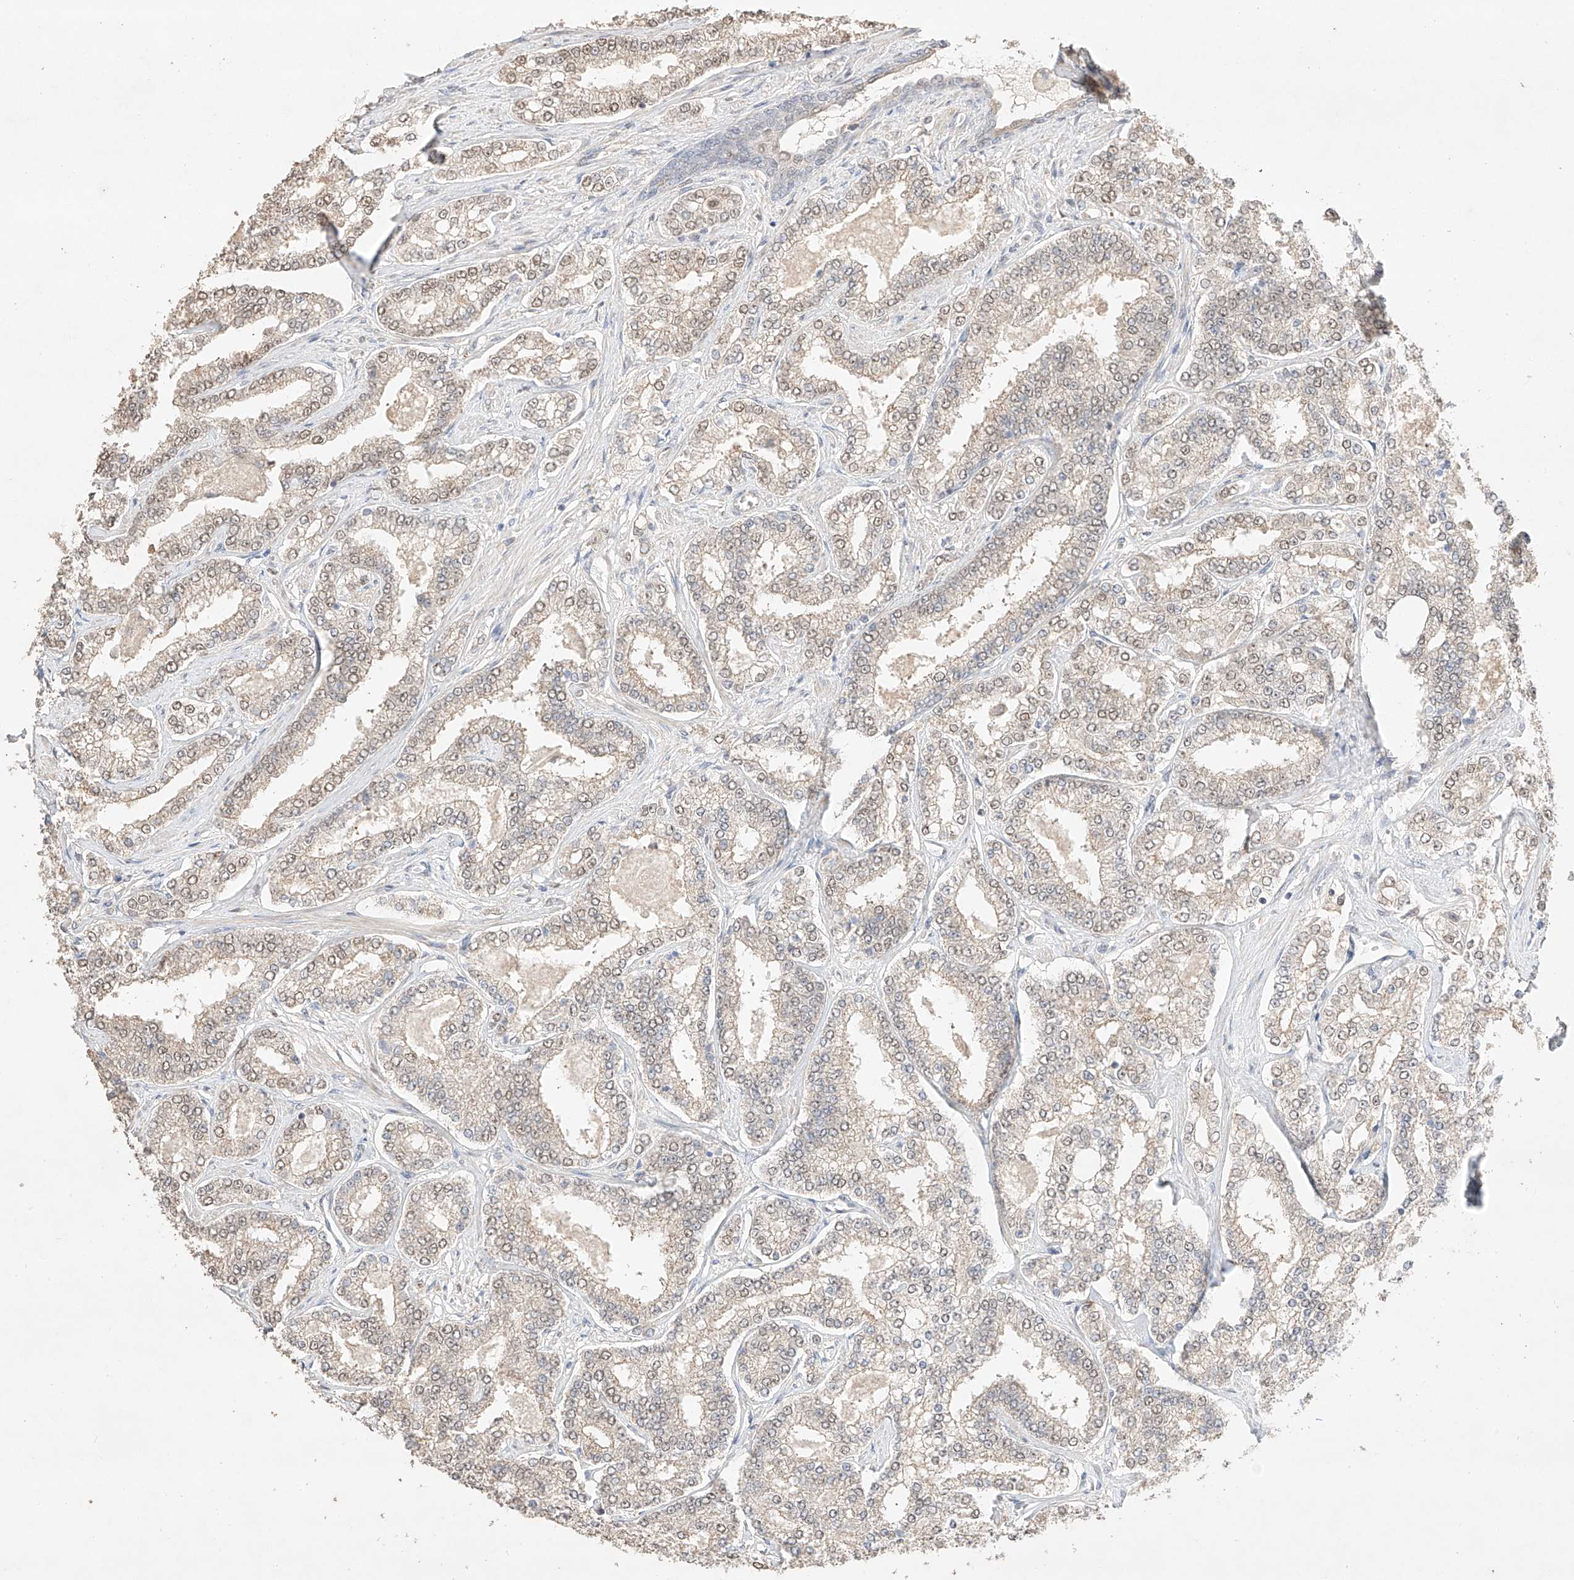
{"staining": {"intensity": "weak", "quantity": ">75%", "location": "nuclear"}, "tissue": "prostate cancer", "cell_type": "Tumor cells", "image_type": "cancer", "snomed": [{"axis": "morphology", "description": "Normal tissue, NOS"}, {"axis": "morphology", "description": "Adenocarcinoma, High grade"}, {"axis": "topography", "description": "Prostate"}], "caption": "Immunohistochemistry (IHC) histopathology image of human prostate high-grade adenocarcinoma stained for a protein (brown), which exhibits low levels of weak nuclear staining in about >75% of tumor cells.", "gene": "APIP", "patient": {"sex": "male", "age": 83}}